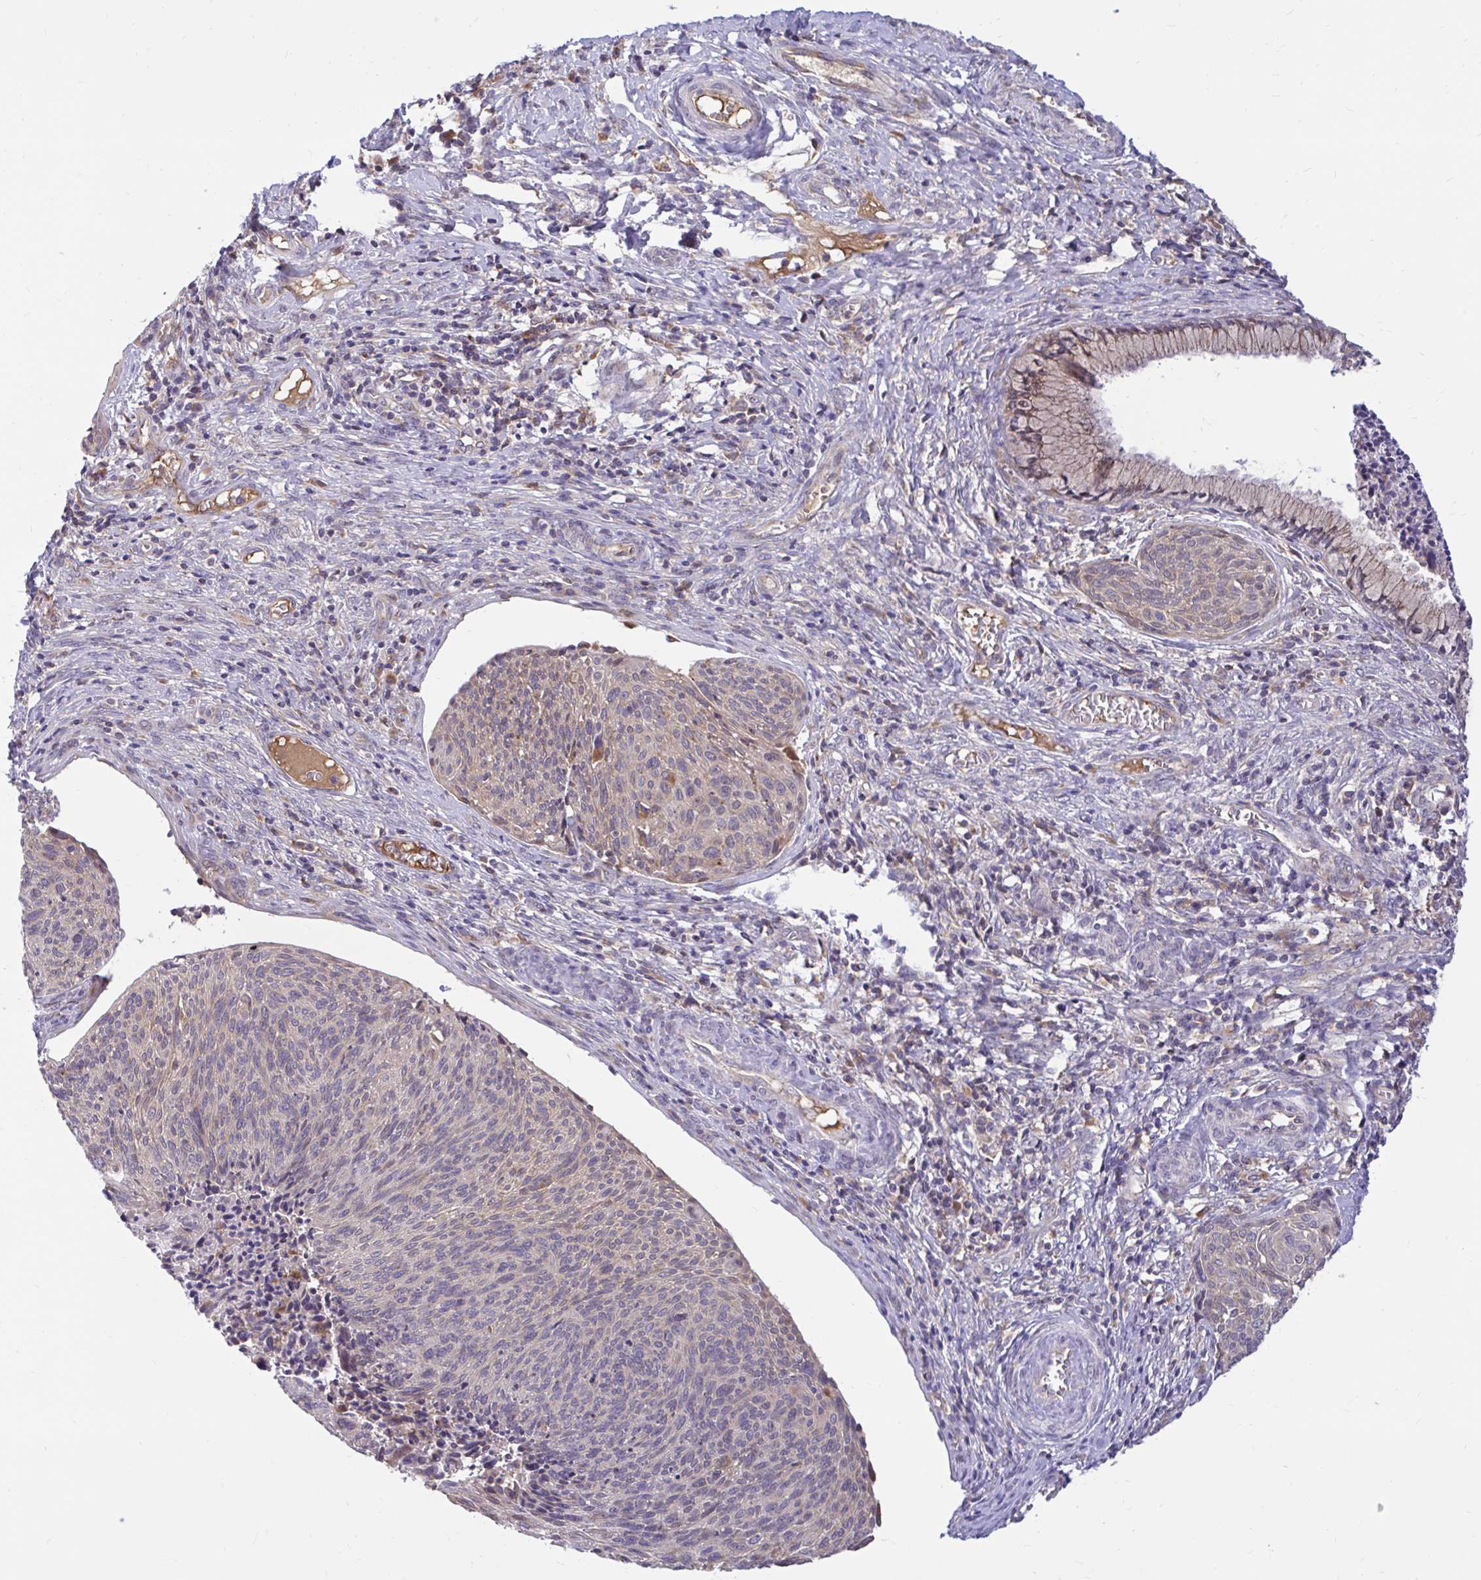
{"staining": {"intensity": "moderate", "quantity": "25%-75%", "location": "nuclear"}, "tissue": "cervical cancer", "cell_type": "Tumor cells", "image_type": "cancer", "snomed": [{"axis": "morphology", "description": "Squamous cell carcinoma, NOS"}, {"axis": "topography", "description": "Cervix"}], "caption": "Cervical squamous cell carcinoma was stained to show a protein in brown. There is medium levels of moderate nuclear positivity in about 25%-75% of tumor cells.", "gene": "VTI1B", "patient": {"sex": "female", "age": 49}}